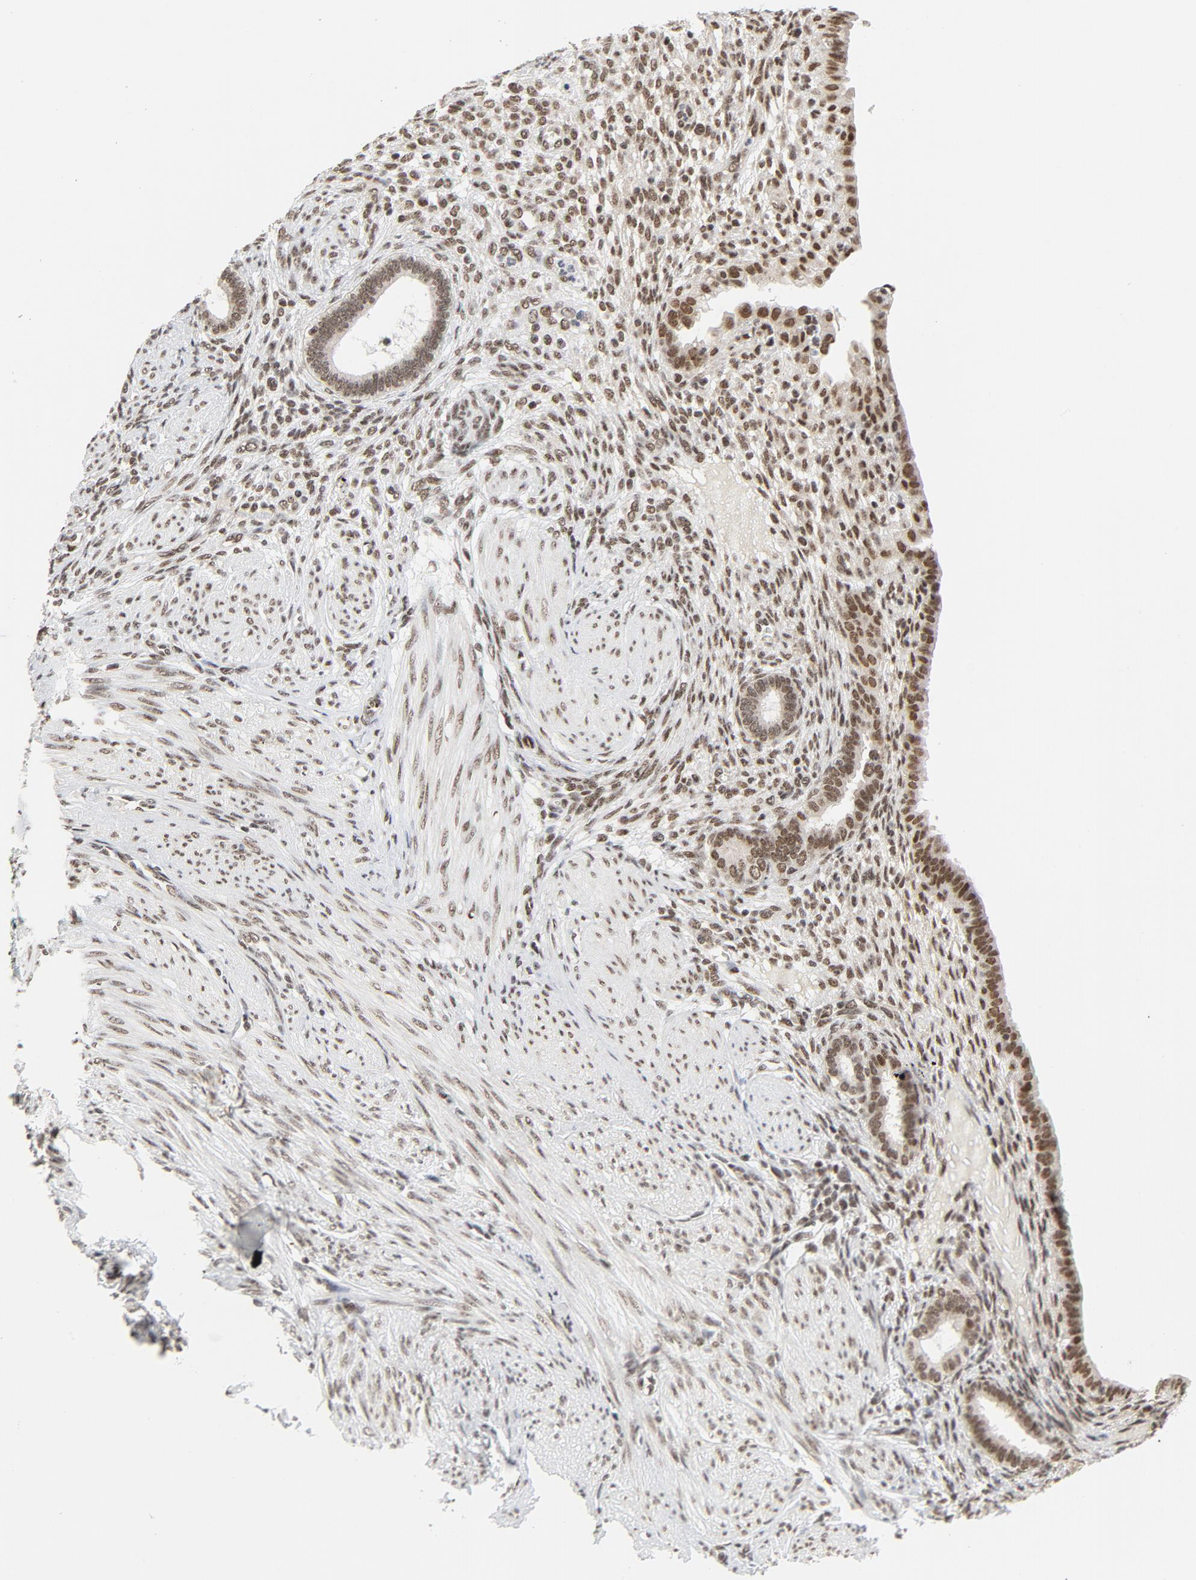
{"staining": {"intensity": "moderate", "quantity": ">75%", "location": "nuclear"}, "tissue": "endometrium", "cell_type": "Cells in endometrial stroma", "image_type": "normal", "snomed": [{"axis": "morphology", "description": "Normal tissue, NOS"}, {"axis": "topography", "description": "Endometrium"}], "caption": "The histopathology image exhibits staining of normal endometrium, revealing moderate nuclear protein staining (brown color) within cells in endometrial stroma.", "gene": "ERCC1", "patient": {"sex": "female", "age": 72}}